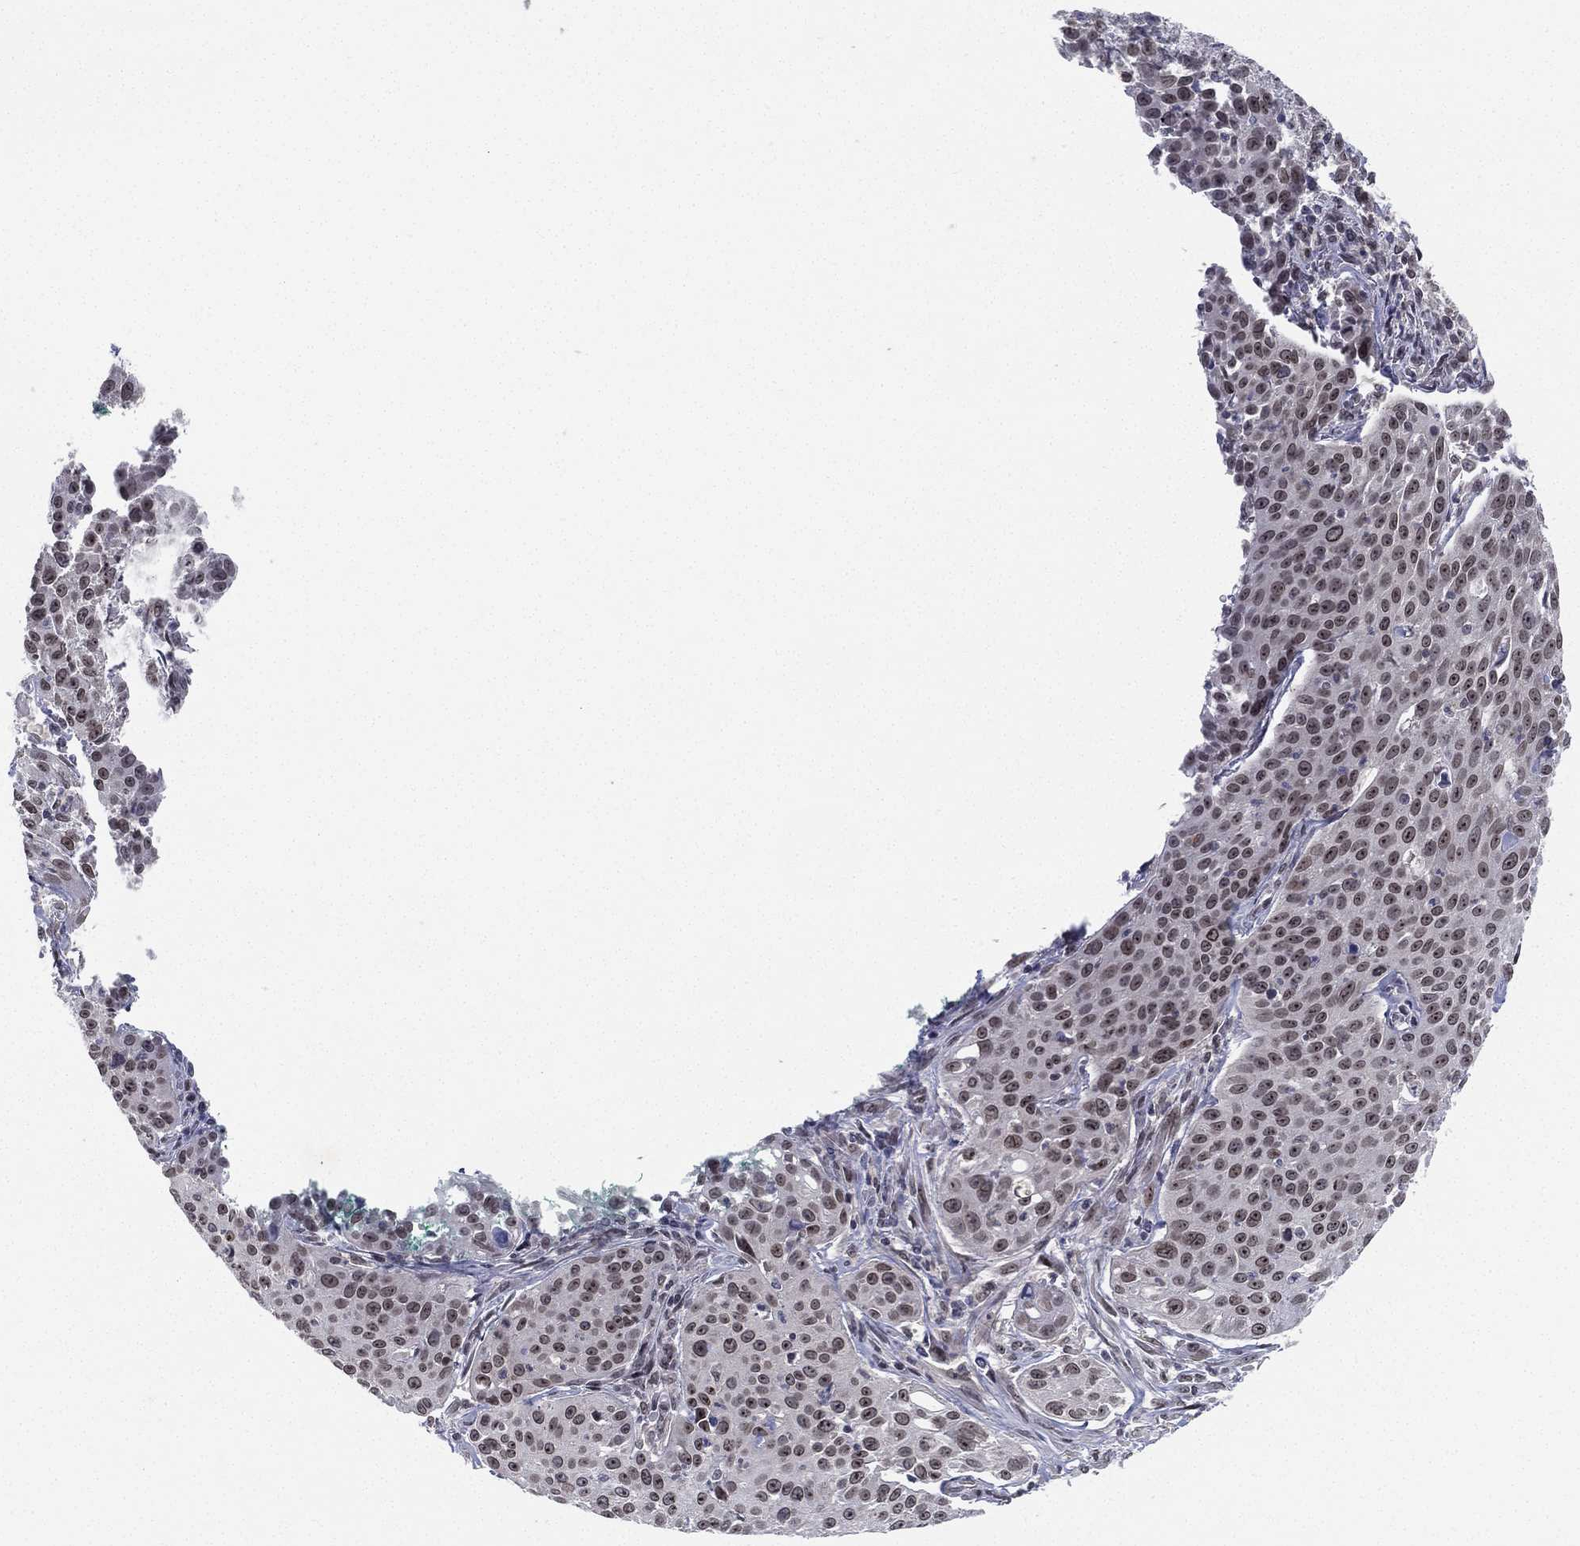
{"staining": {"intensity": "weak", "quantity": "25%-75%", "location": "nuclear"}, "tissue": "cervical cancer", "cell_type": "Tumor cells", "image_type": "cancer", "snomed": [{"axis": "morphology", "description": "Squamous cell carcinoma, NOS"}, {"axis": "topography", "description": "Cervix"}], "caption": "A brown stain shows weak nuclear staining of a protein in human squamous cell carcinoma (cervical) tumor cells.", "gene": "MS4A8", "patient": {"sex": "female", "age": 26}}